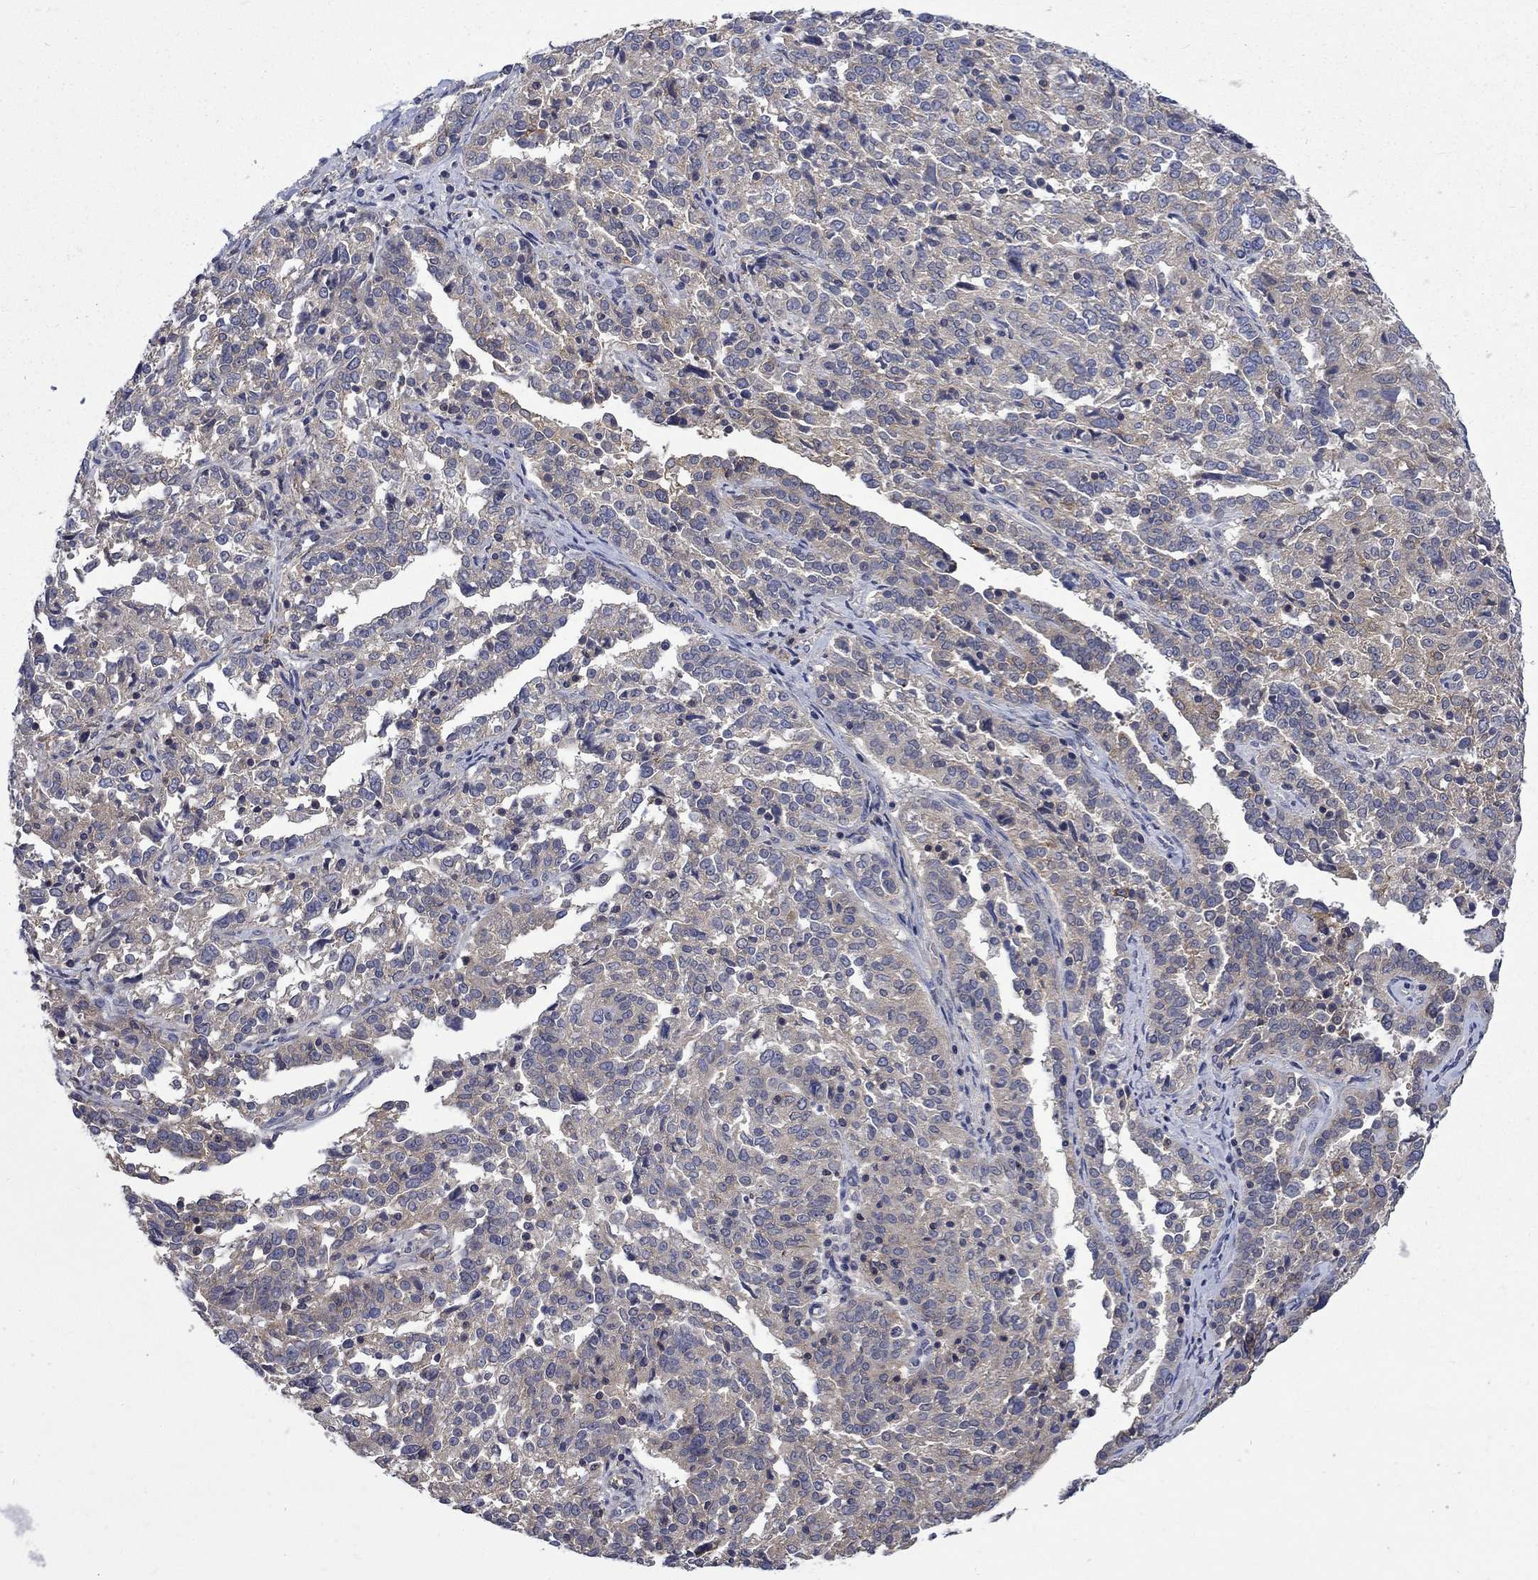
{"staining": {"intensity": "moderate", "quantity": "<25%", "location": "cytoplasmic/membranous"}, "tissue": "ovarian cancer", "cell_type": "Tumor cells", "image_type": "cancer", "snomed": [{"axis": "morphology", "description": "Cystadenocarcinoma, serous, NOS"}, {"axis": "topography", "description": "Ovary"}], "caption": "Immunohistochemical staining of ovarian serous cystadenocarcinoma displays low levels of moderate cytoplasmic/membranous protein staining in approximately <25% of tumor cells.", "gene": "HSPA12A", "patient": {"sex": "female", "age": 67}}